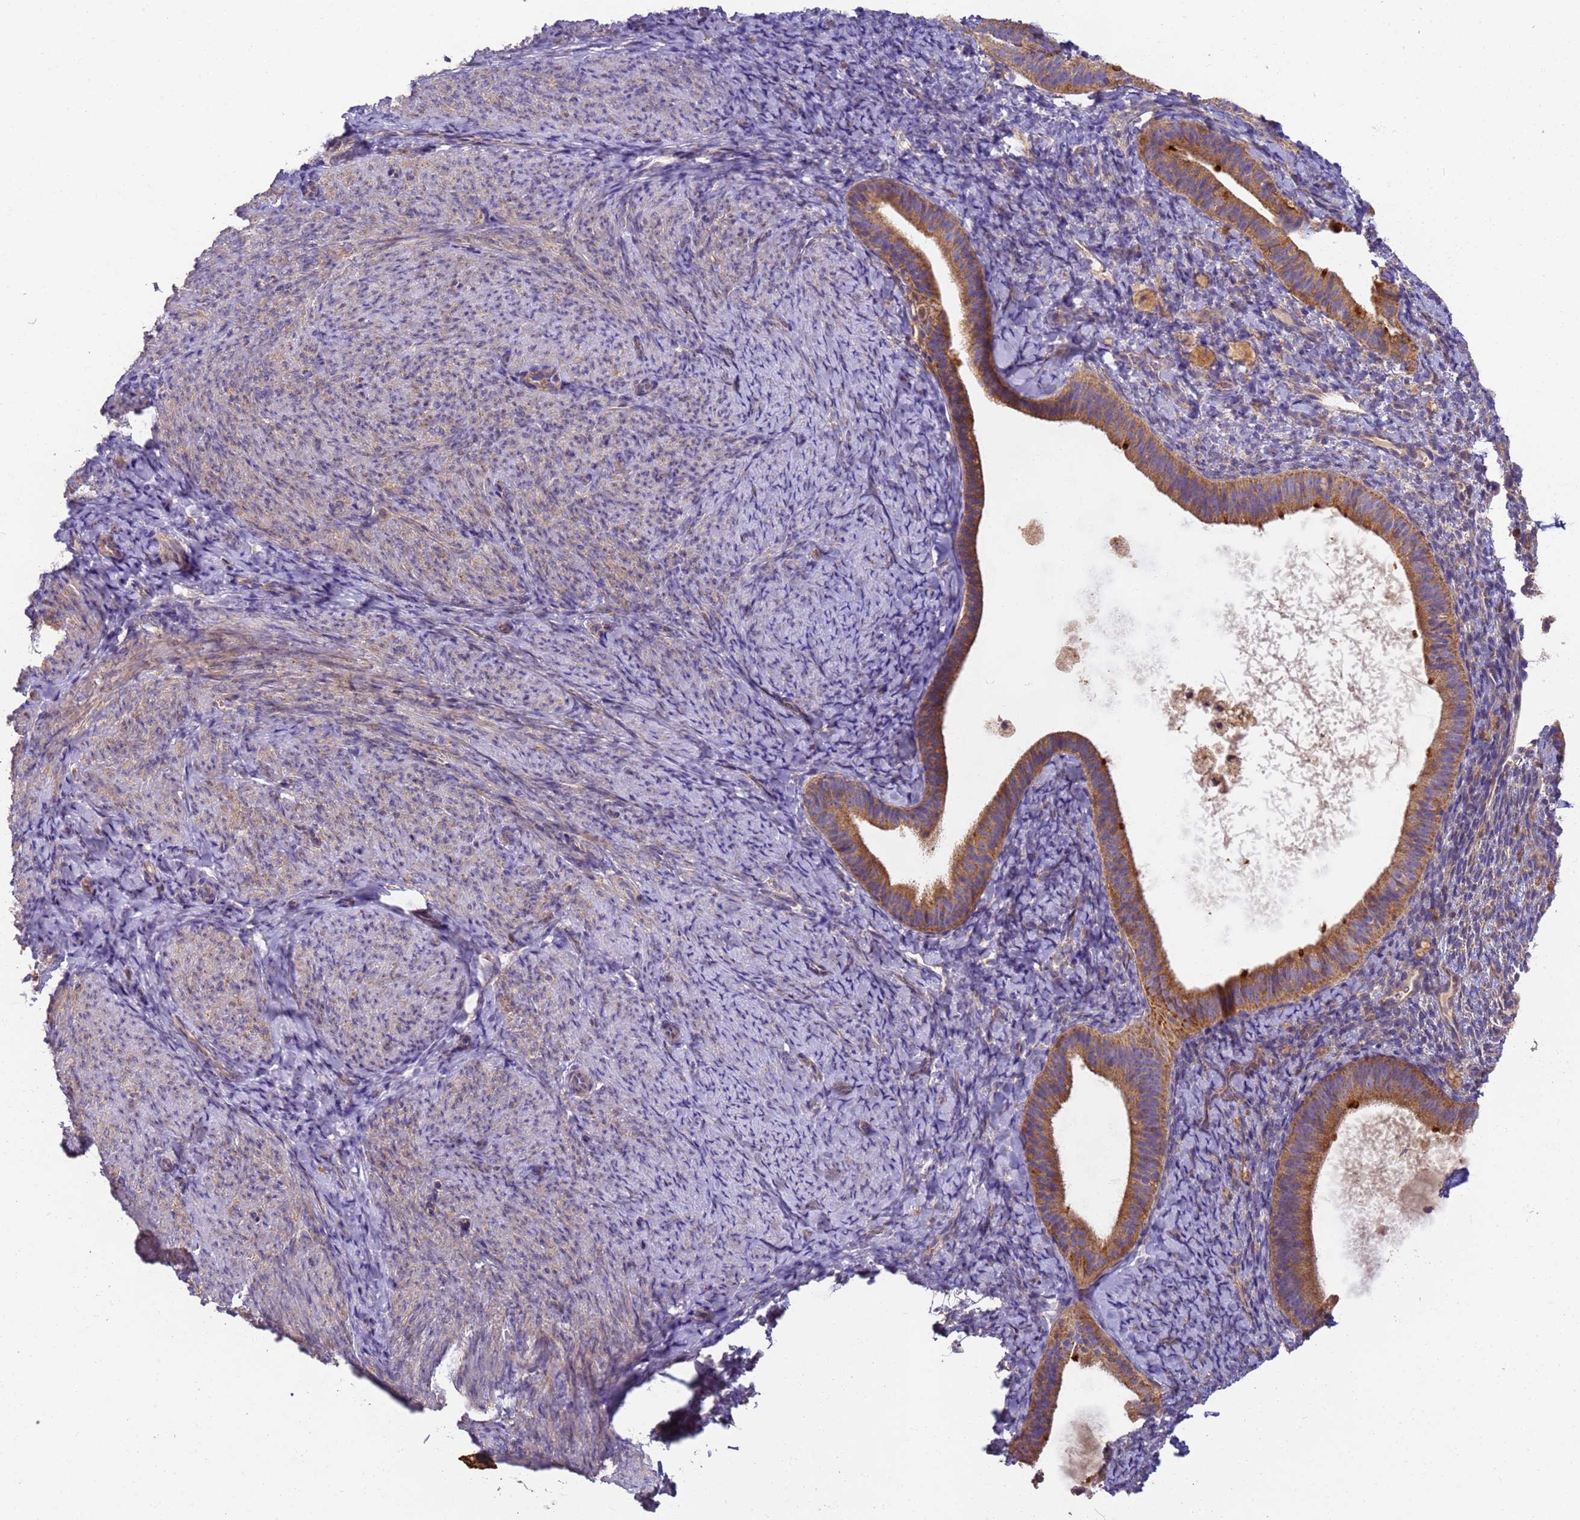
{"staining": {"intensity": "negative", "quantity": "none", "location": "none"}, "tissue": "endometrium", "cell_type": "Cells in endometrial stroma", "image_type": "normal", "snomed": [{"axis": "morphology", "description": "Normal tissue, NOS"}, {"axis": "topography", "description": "Endometrium"}], "caption": "Immunohistochemical staining of benign endometrium displays no significant positivity in cells in endometrial stroma.", "gene": "TIGAR", "patient": {"sex": "female", "age": 65}}